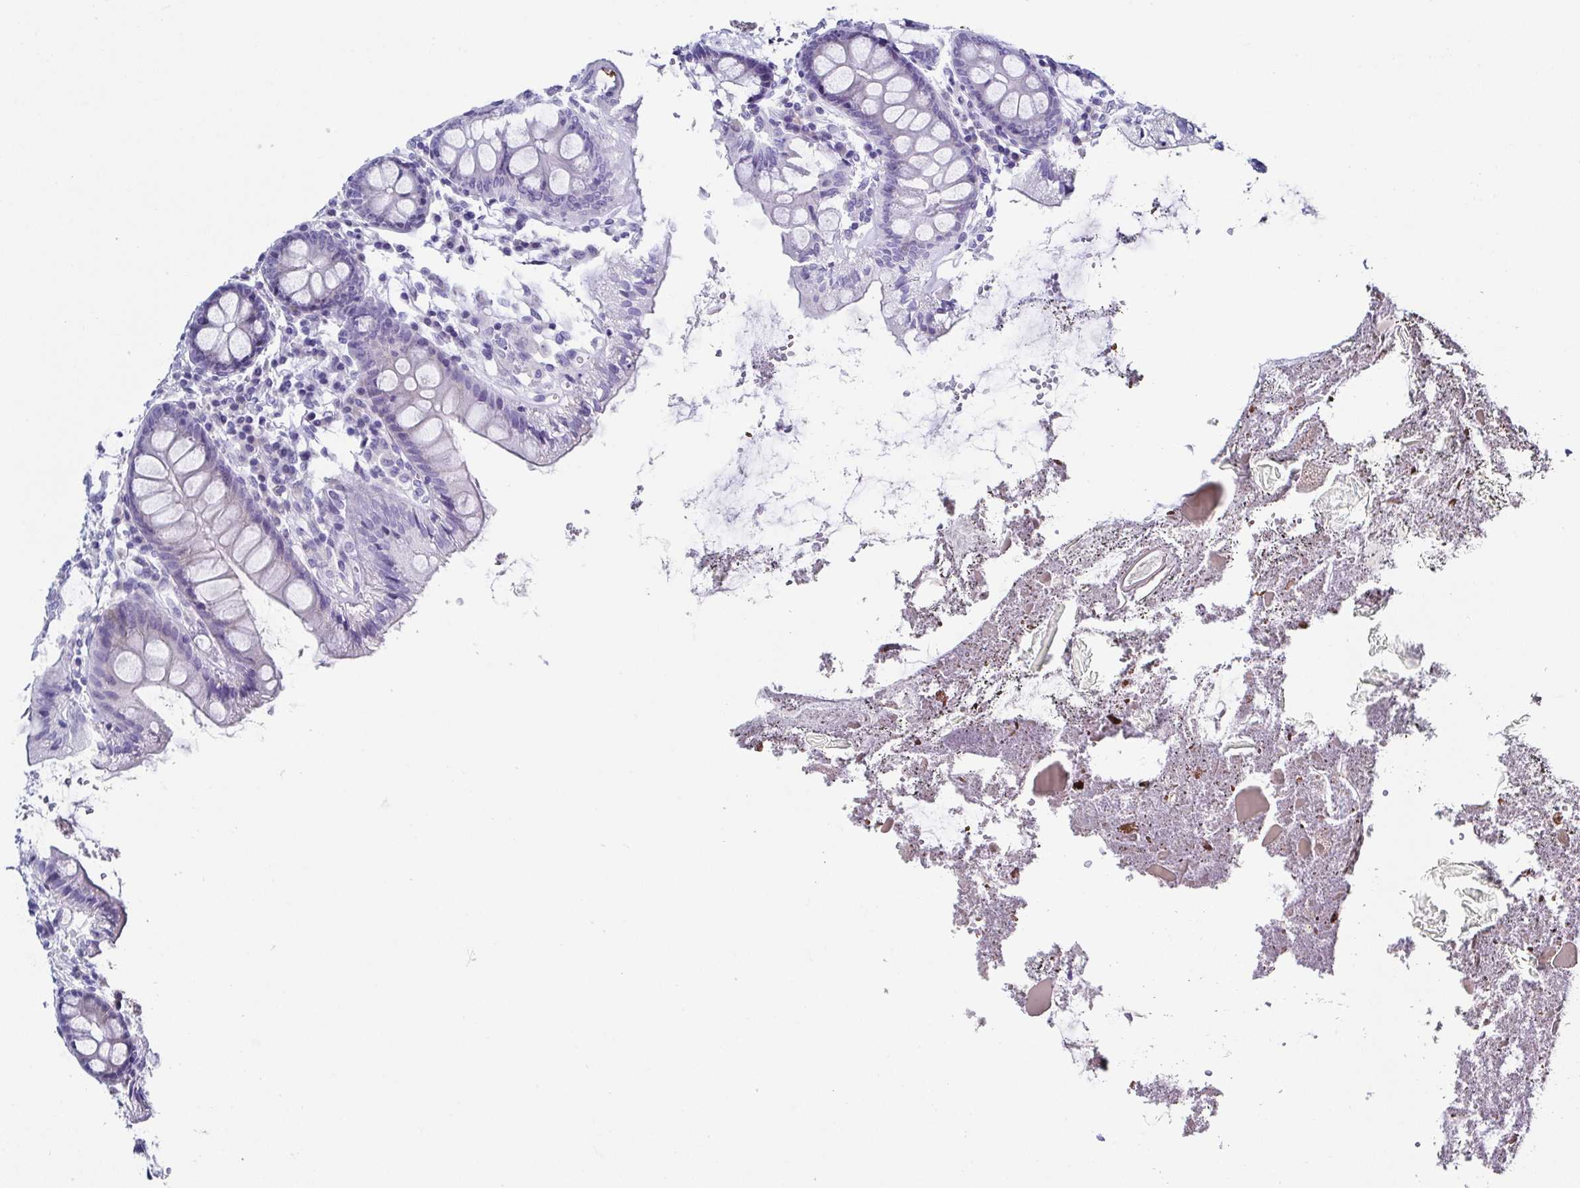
{"staining": {"intensity": "negative", "quantity": "none", "location": "none"}, "tissue": "colon", "cell_type": "Endothelial cells", "image_type": "normal", "snomed": [{"axis": "morphology", "description": "Normal tissue, NOS"}, {"axis": "topography", "description": "Colon"}], "caption": "This is an immunohistochemistry histopathology image of unremarkable human colon. There is no expression in endothelial cells.", "gene": "TNNT2", "patient": {"sex": "male", "age": 84}}